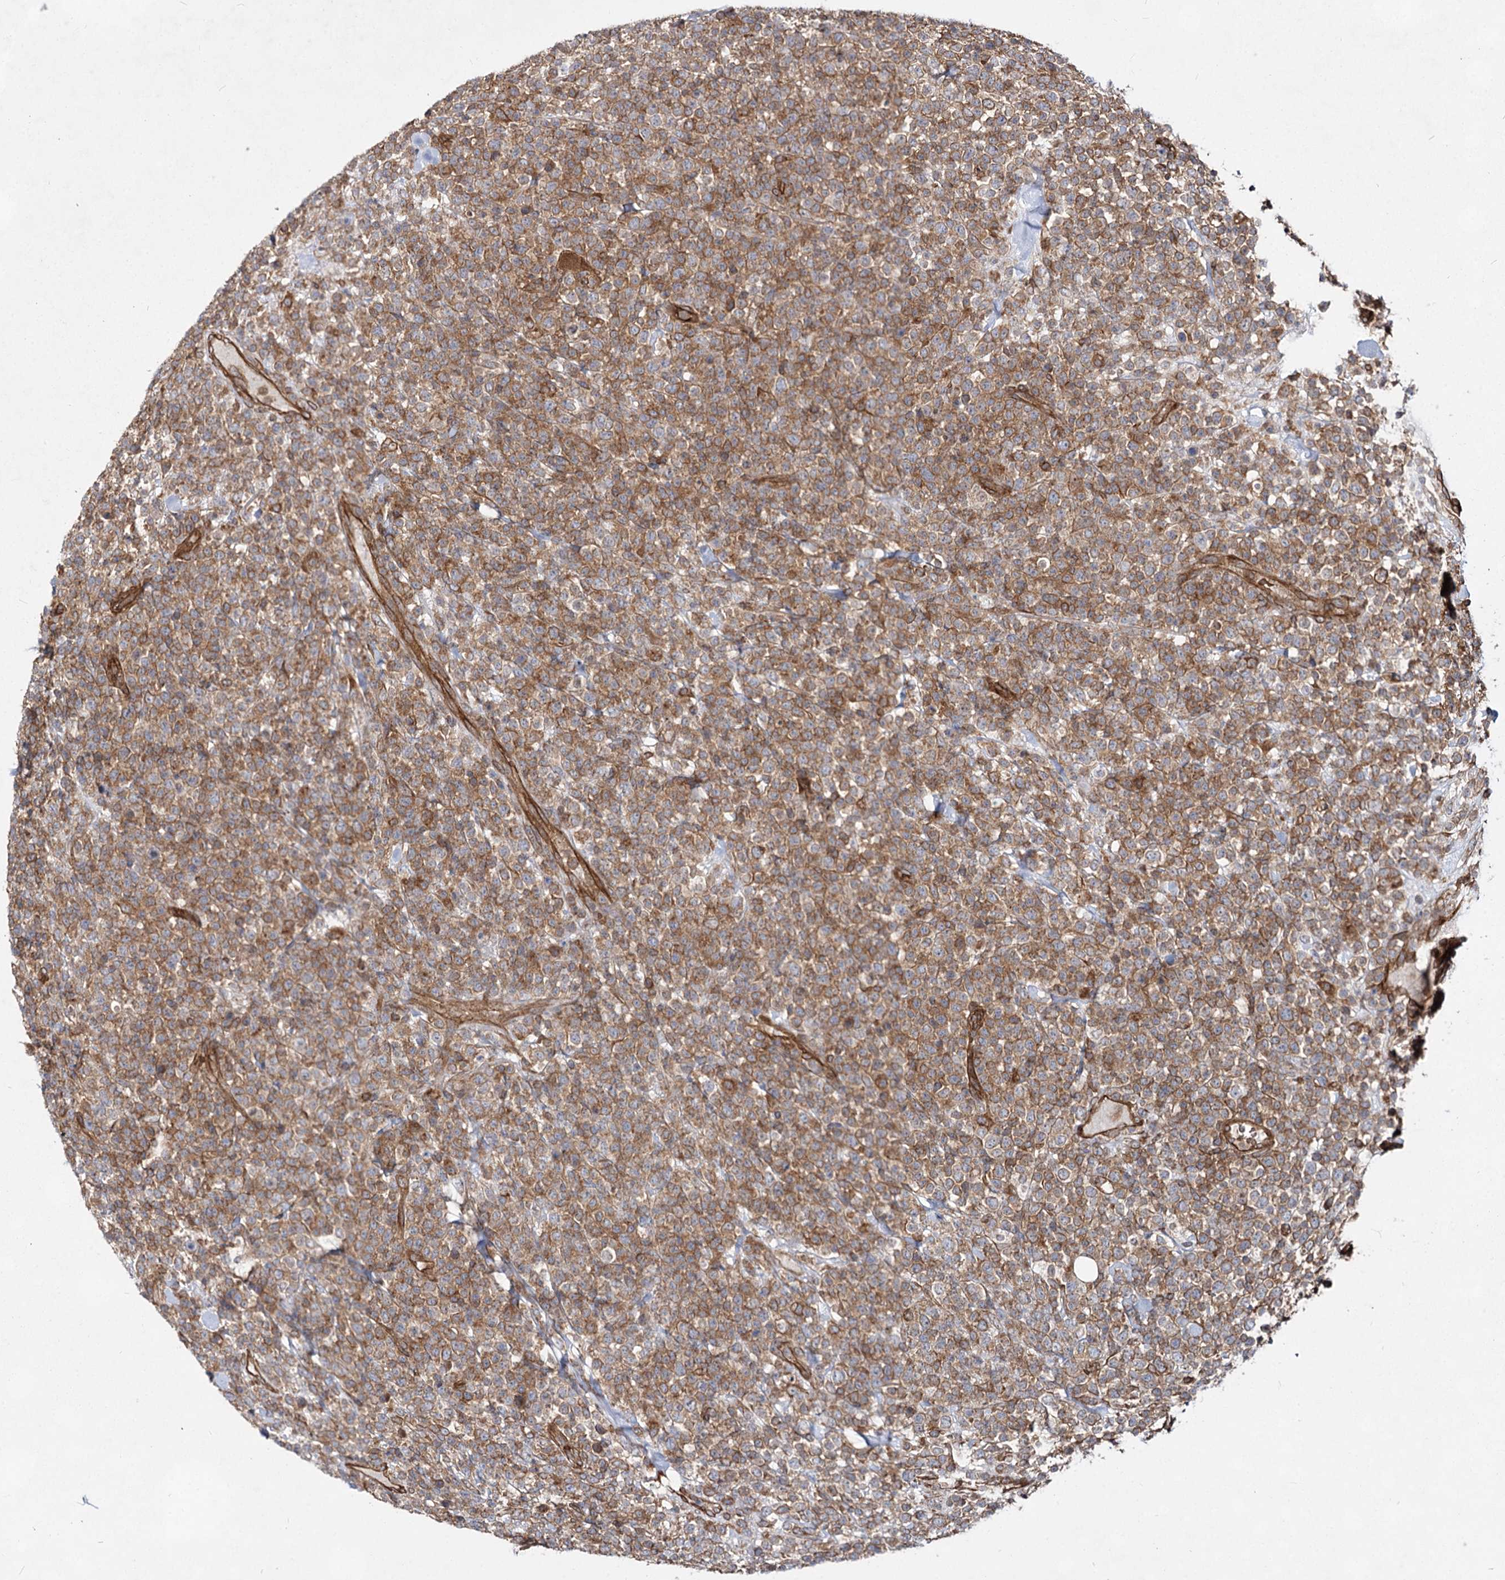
{"staining": {"intensity": "moderate", "quantity": ">75%", "location": "cytoplasmic/membranous"}, "tissue": "lymphoma", "cell_type": "Tumor cells", "image_type": "cancer", "snomed": [{"axis": "morphology", "description": "Malignant lymphoma, non-Hodgkin's type, High grade"}, {"axis": "topography", "description": "Colon"}], "caption": "Protein analysis of lymphoma tissue displays moderate cytoplasmic/membranous staining in approximately >75% of tumor cells. (DAB = brown stain, brightfield microscopy at high magnification).", "gene": "IQSEC1", "patient": {"sex": "female", "age": 53}}